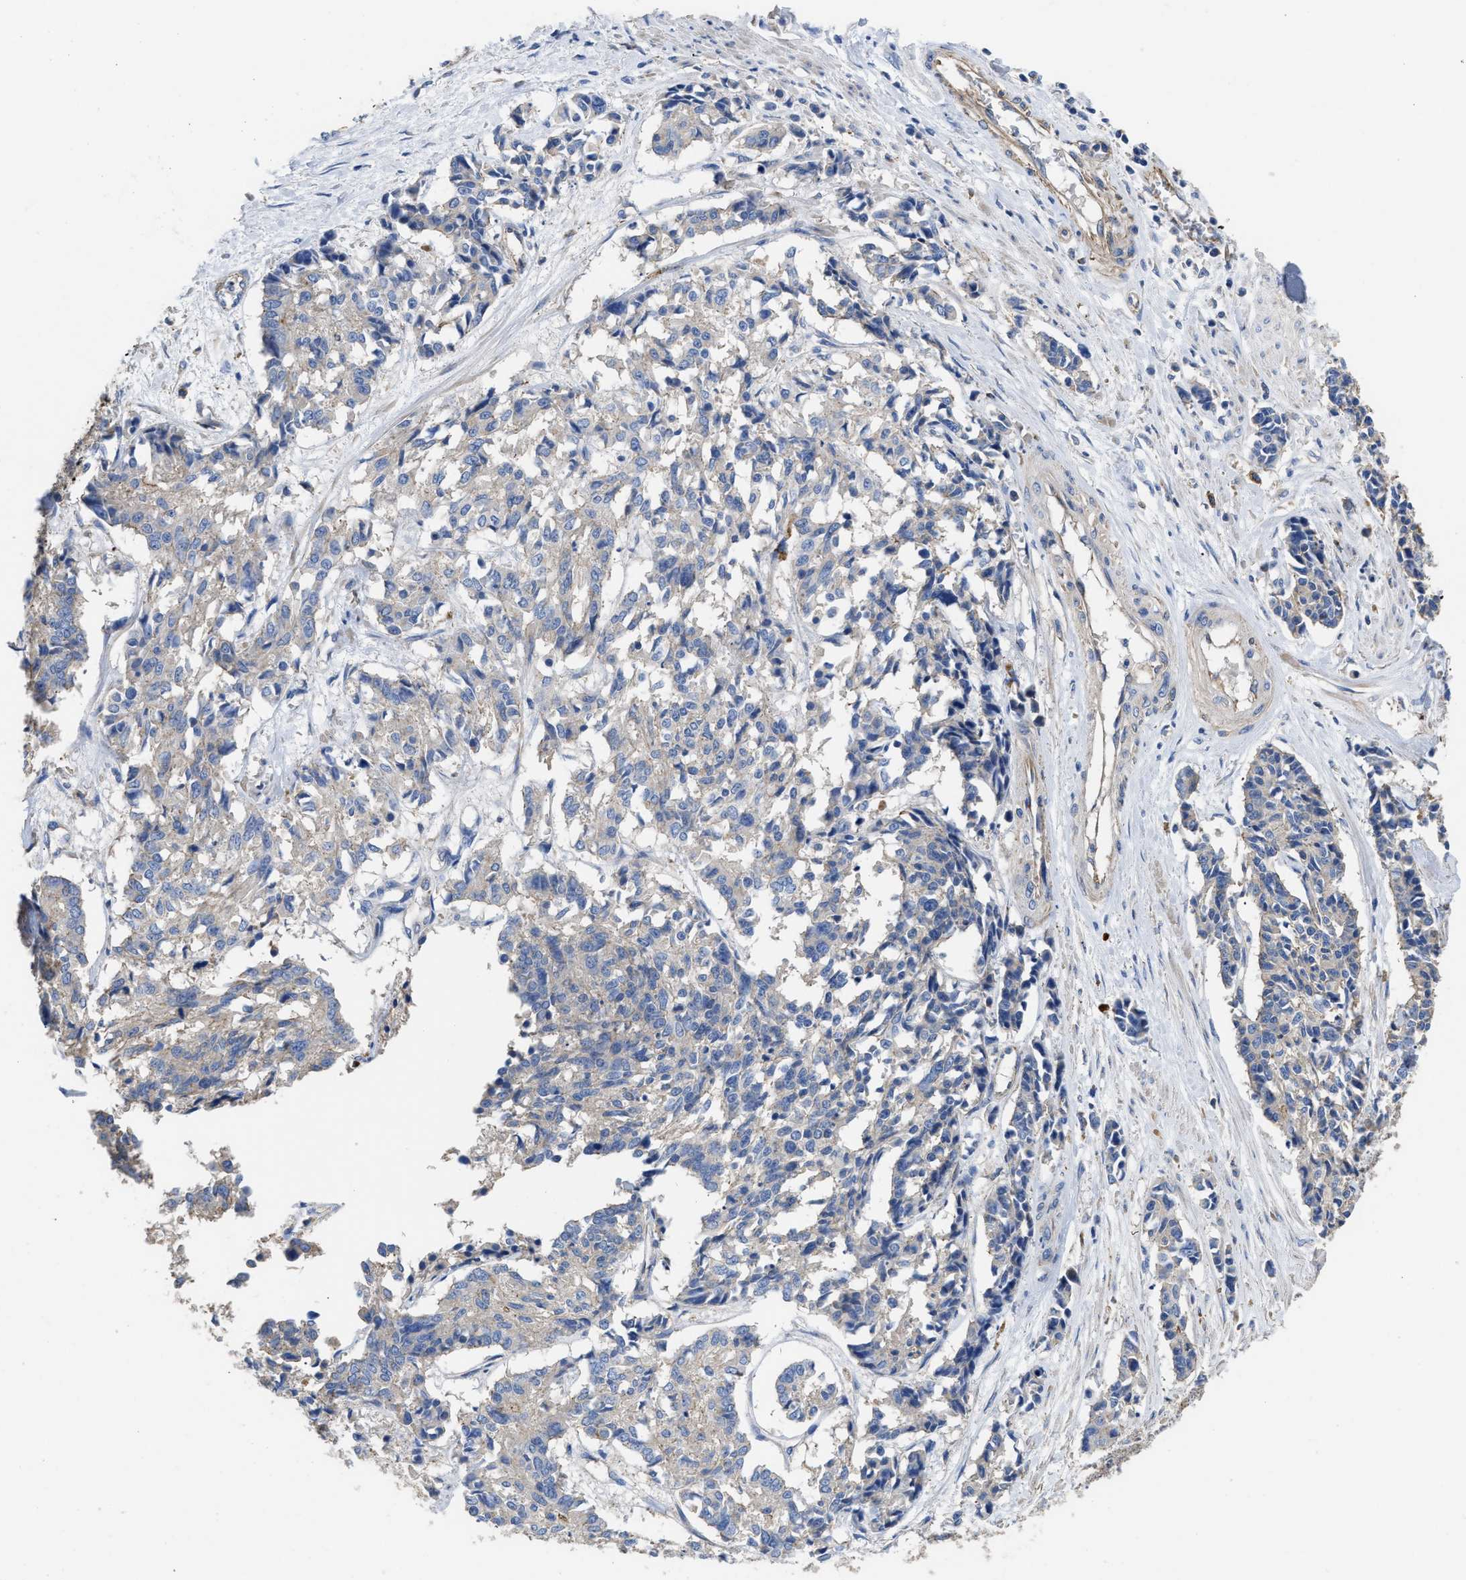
{"staining": {"intensity": "negative", "quantity": "none", "location": "none"}, "tissue": "cervical cancer", "cell_type": "Tumor cells", "image_type": "cancer", "snomed": [{"axis": "morphology", "description": "Squamous cell carcinoma, NOS"}, {"axis": "topography", "description": "Cervix"}], "caption": "DAB (3,3'-diaminobenzidine) immunohistochemical staining of human squamous cell carcinoma (cervical) displays no significant expression in tumor cells.", "gene": "USP4", "patient": {"sex": "female", "age": 35}}